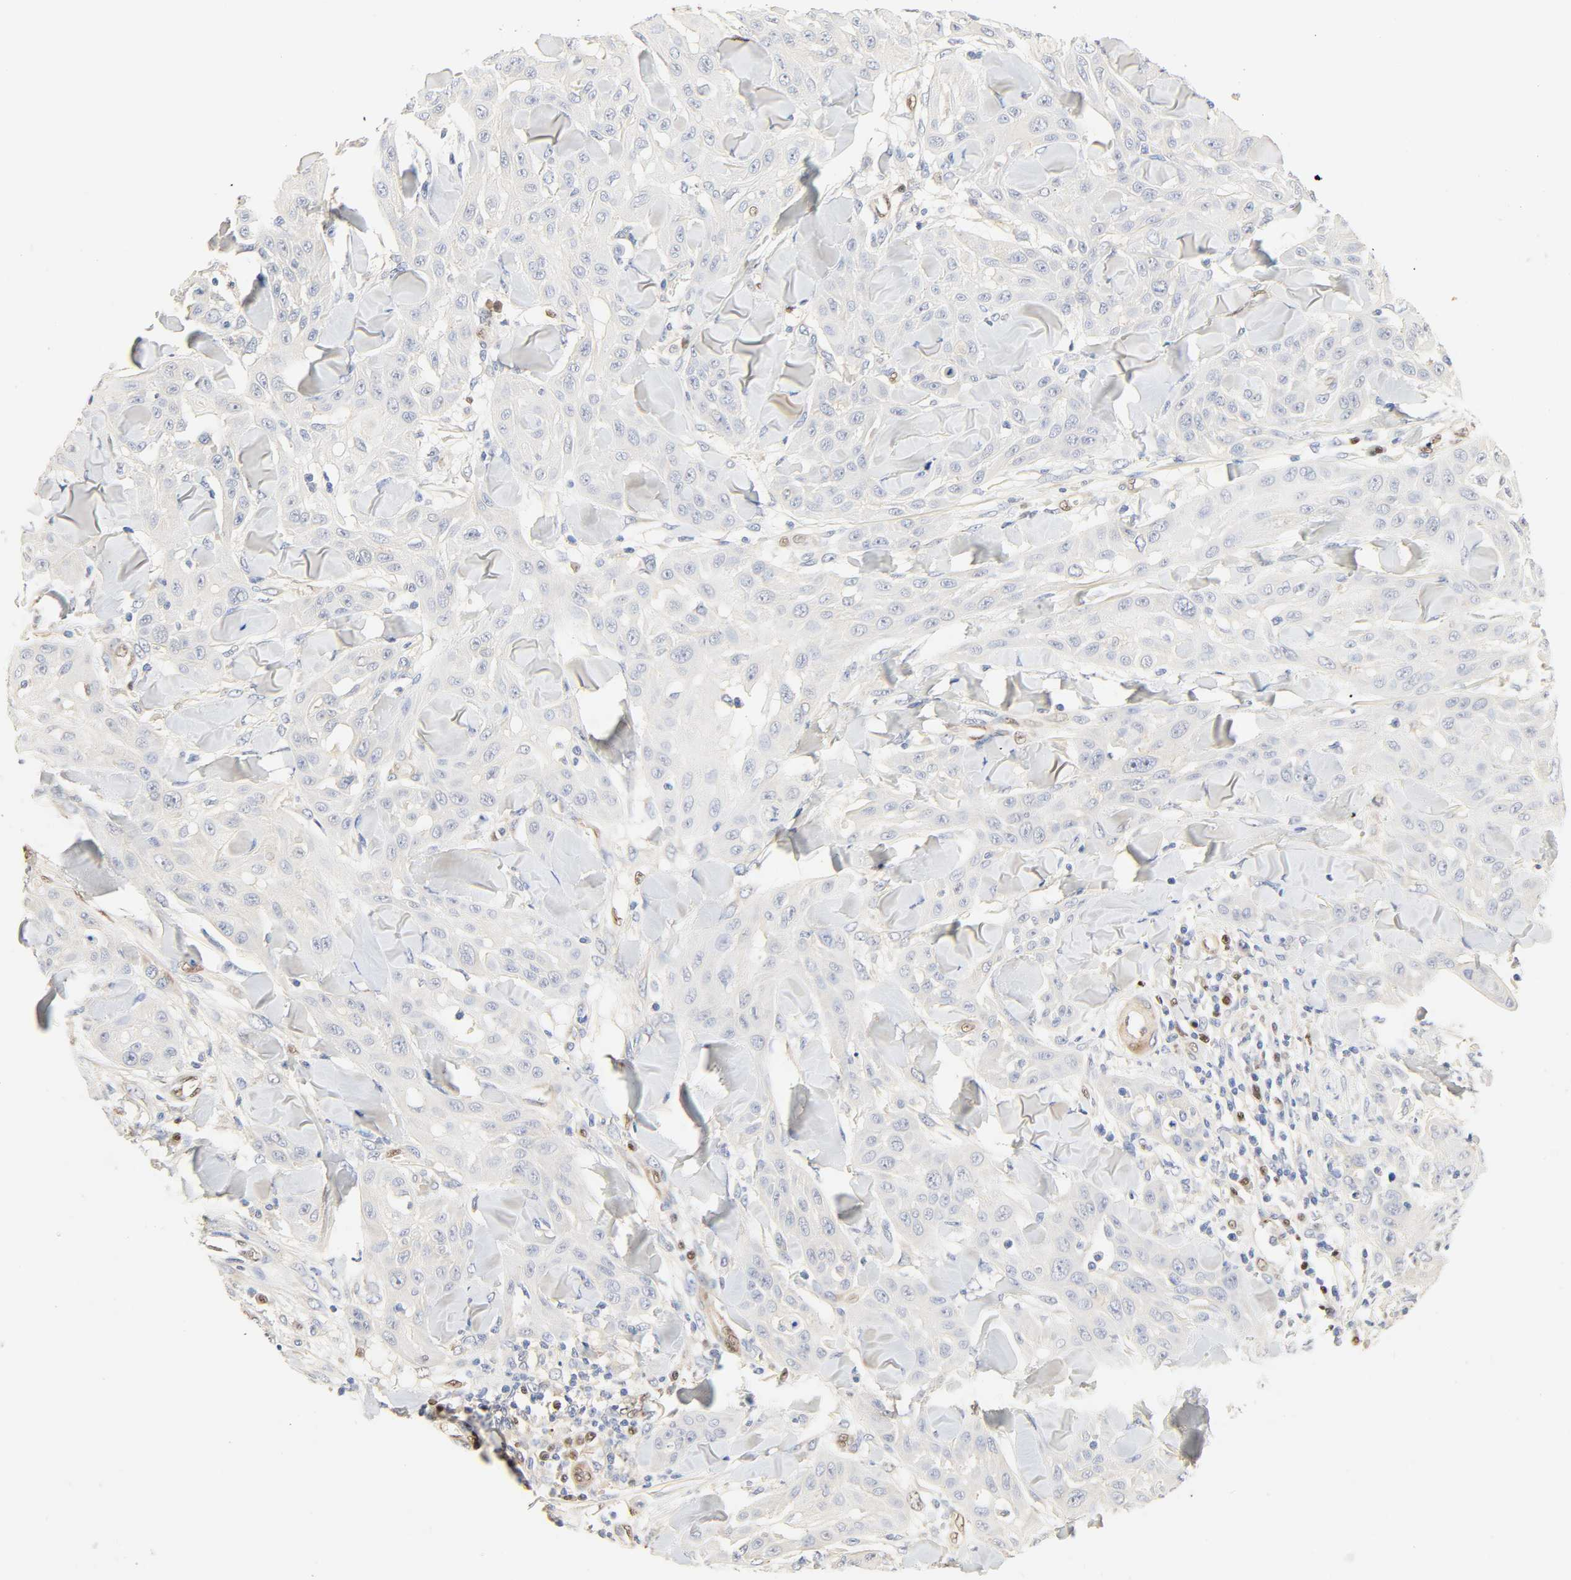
{"staining": {"intensity": "negative", "quantity": "none", "location": "none"}, "tissue": "skin cancer", "cell_type": "Tumor cells", "image_type": "cancer", "snomed": [{"axis": "morphology", "description": "Squamous cell carcinoma, NOS"}, {"axis": "topography", "description": "Skin"}], "caption": "The histopathology image shows no significant staining in tumor cells of squamous cell carcinoma (skin). Nuclei are stained in blue.", "gene": "BORCS8-MEF2B", "patient": {"sex": "male", "age": 24}}